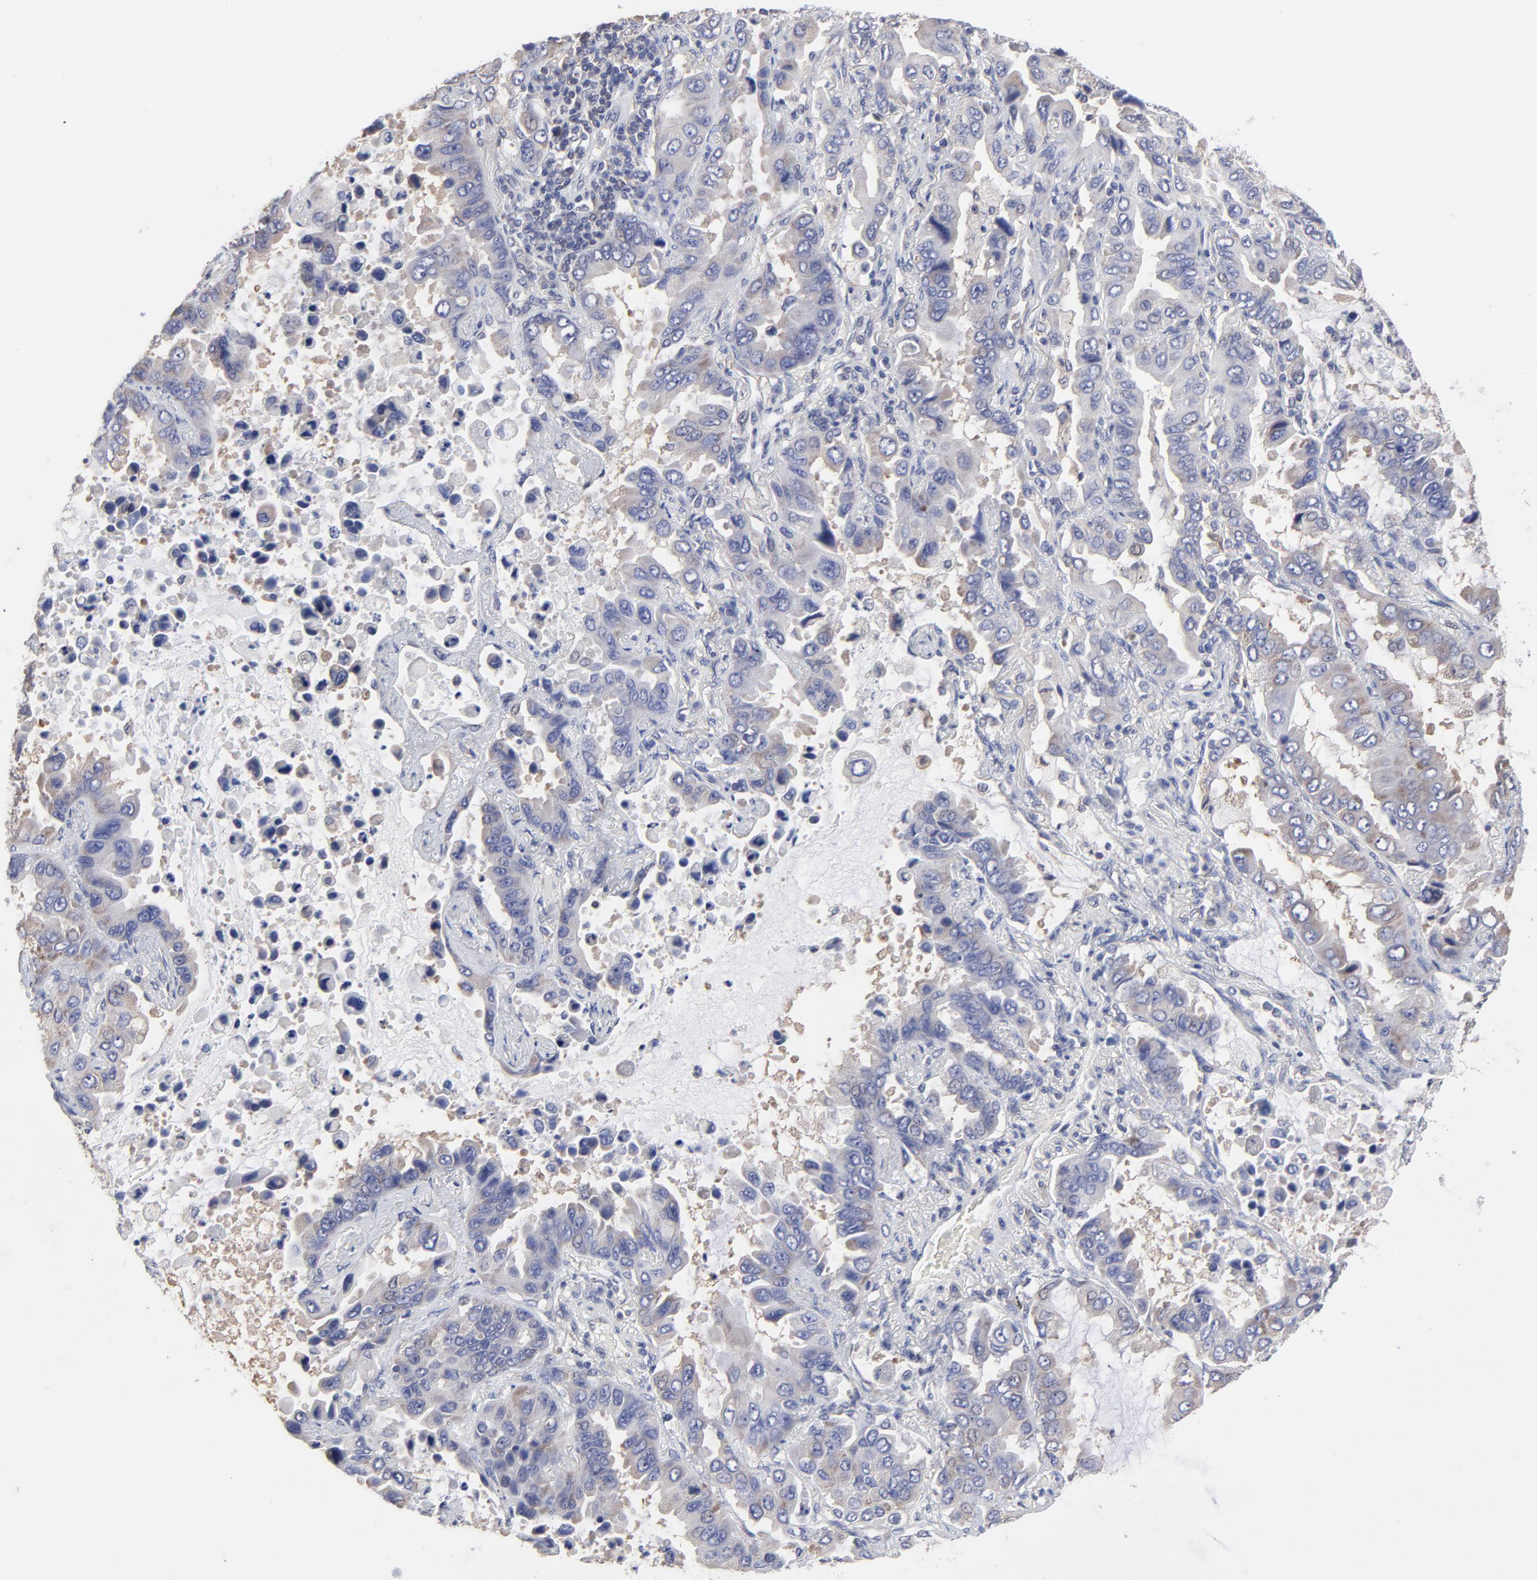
{"staining": {"intensity": "weak", "quantity": "<25%", "location": "cytoplasmic/membranous"}, "tissue": "lung cancer", "cell_type": "Tumor cells", "image_type": "cancer", "snomed": [{"axis": "morphology", "description": "Adenocarcinoma, NOS"}, {"axis": "topography", "description": "Lung"}], "caption": "DAB (3,3'-diaminobenzidine) immunohistochemical staining of lung cancer demonstrates no significant positivity in tumor cells.", "gene": "CCT2", "patient": {"sex": "male", "age": 64}}